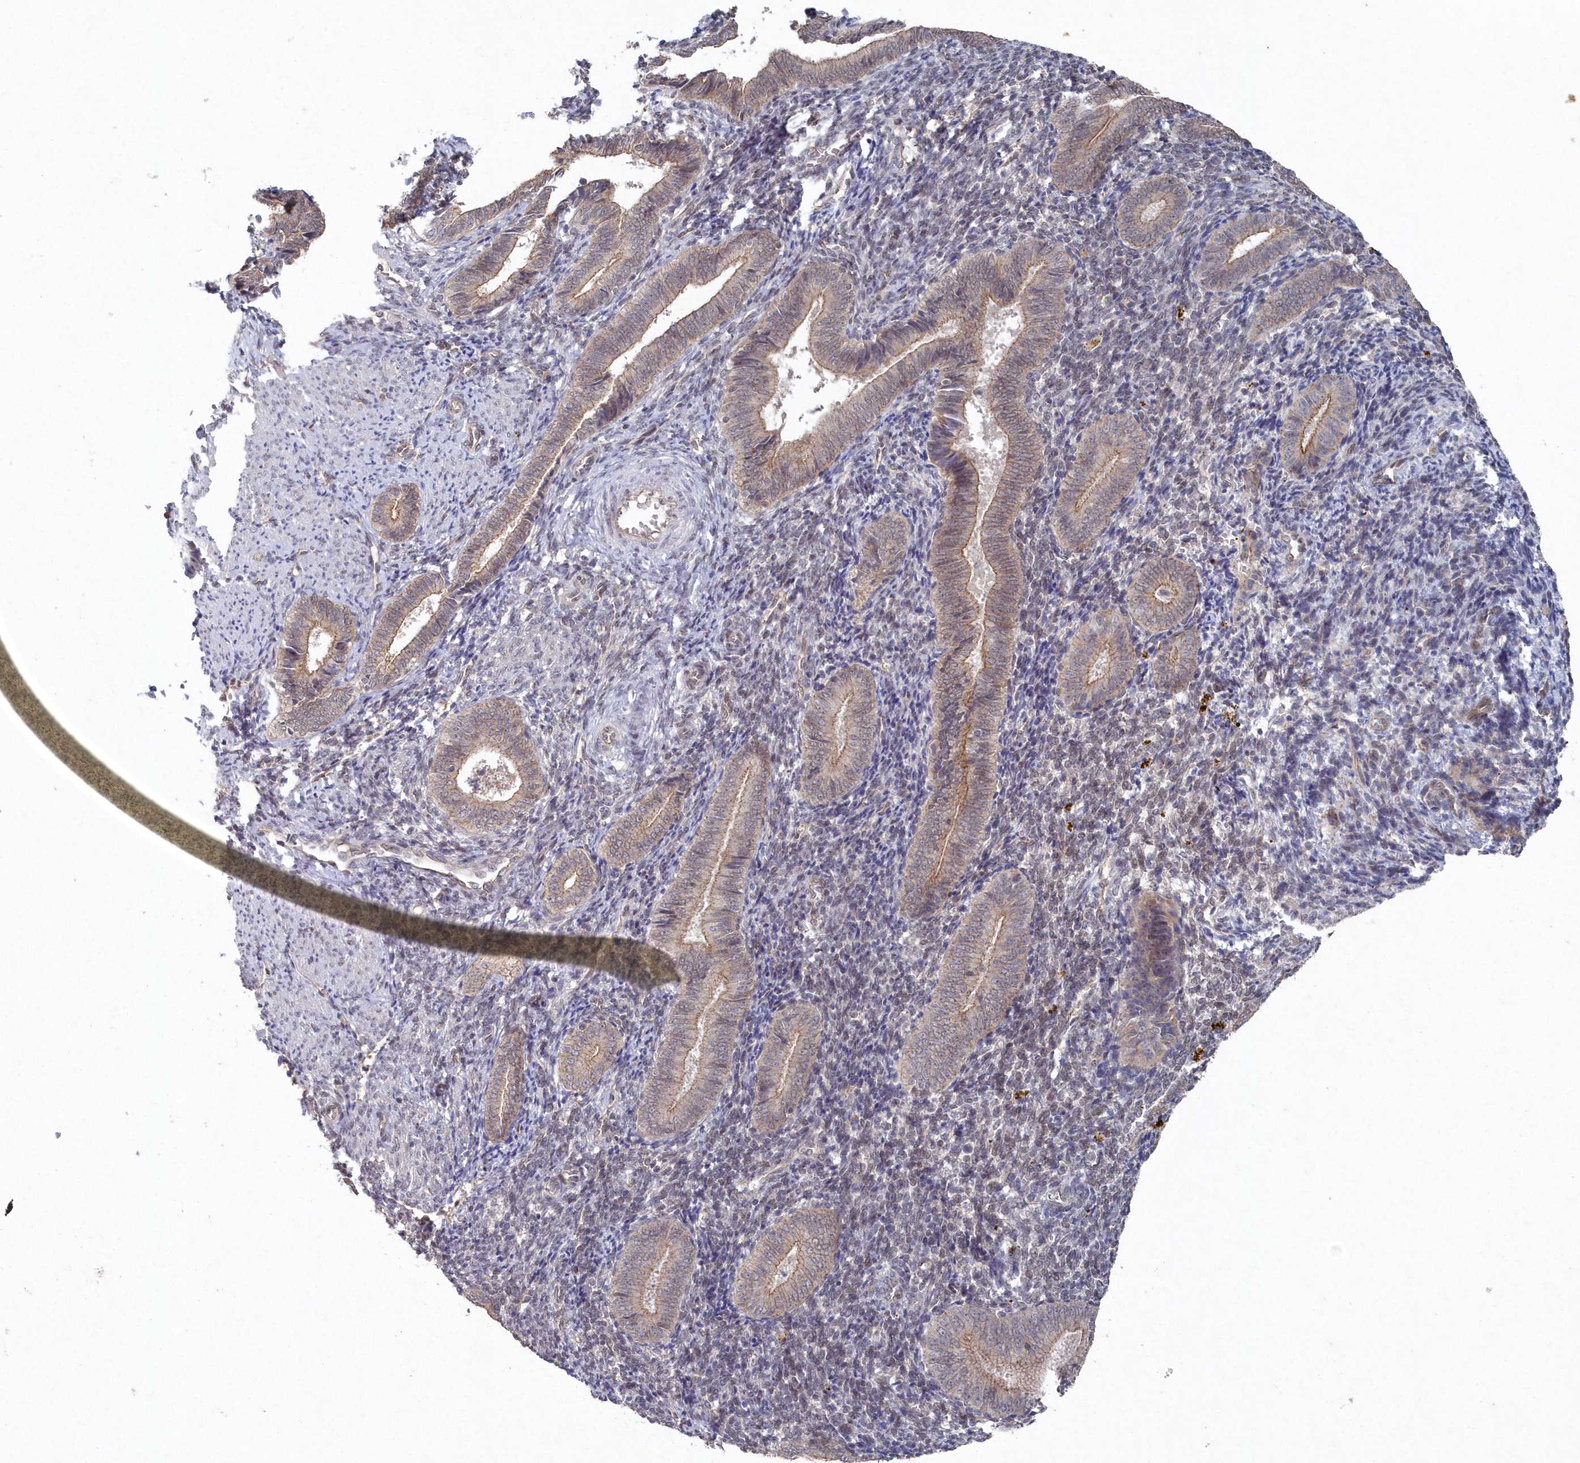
{"staining": {"intensity": "negative", "quantity": "none", "location": "none"}, "tissue": "endometrium", "cell_type": "Cells in endometrial stroma", "image_type": "normal", "snomed": [{"axis": "morphology", "description": "Normal tissue, NOS"}, {"axis": "topography", "description": "Uterus"}, {"axis": "topography", "description": "Endometrium"}], "caption": "This micrograph is of unremarkable endometrium stained with immunohistochemistry to label a protein in brown with the nuclei are counter-stained blue. There is no staining in cells in endometrial stroma. (DAB (3,3'-diaminobenzidine) IHC, high magnification).", "gene": "VSIG2", "patient": {"sex": "female", "age": 33}}